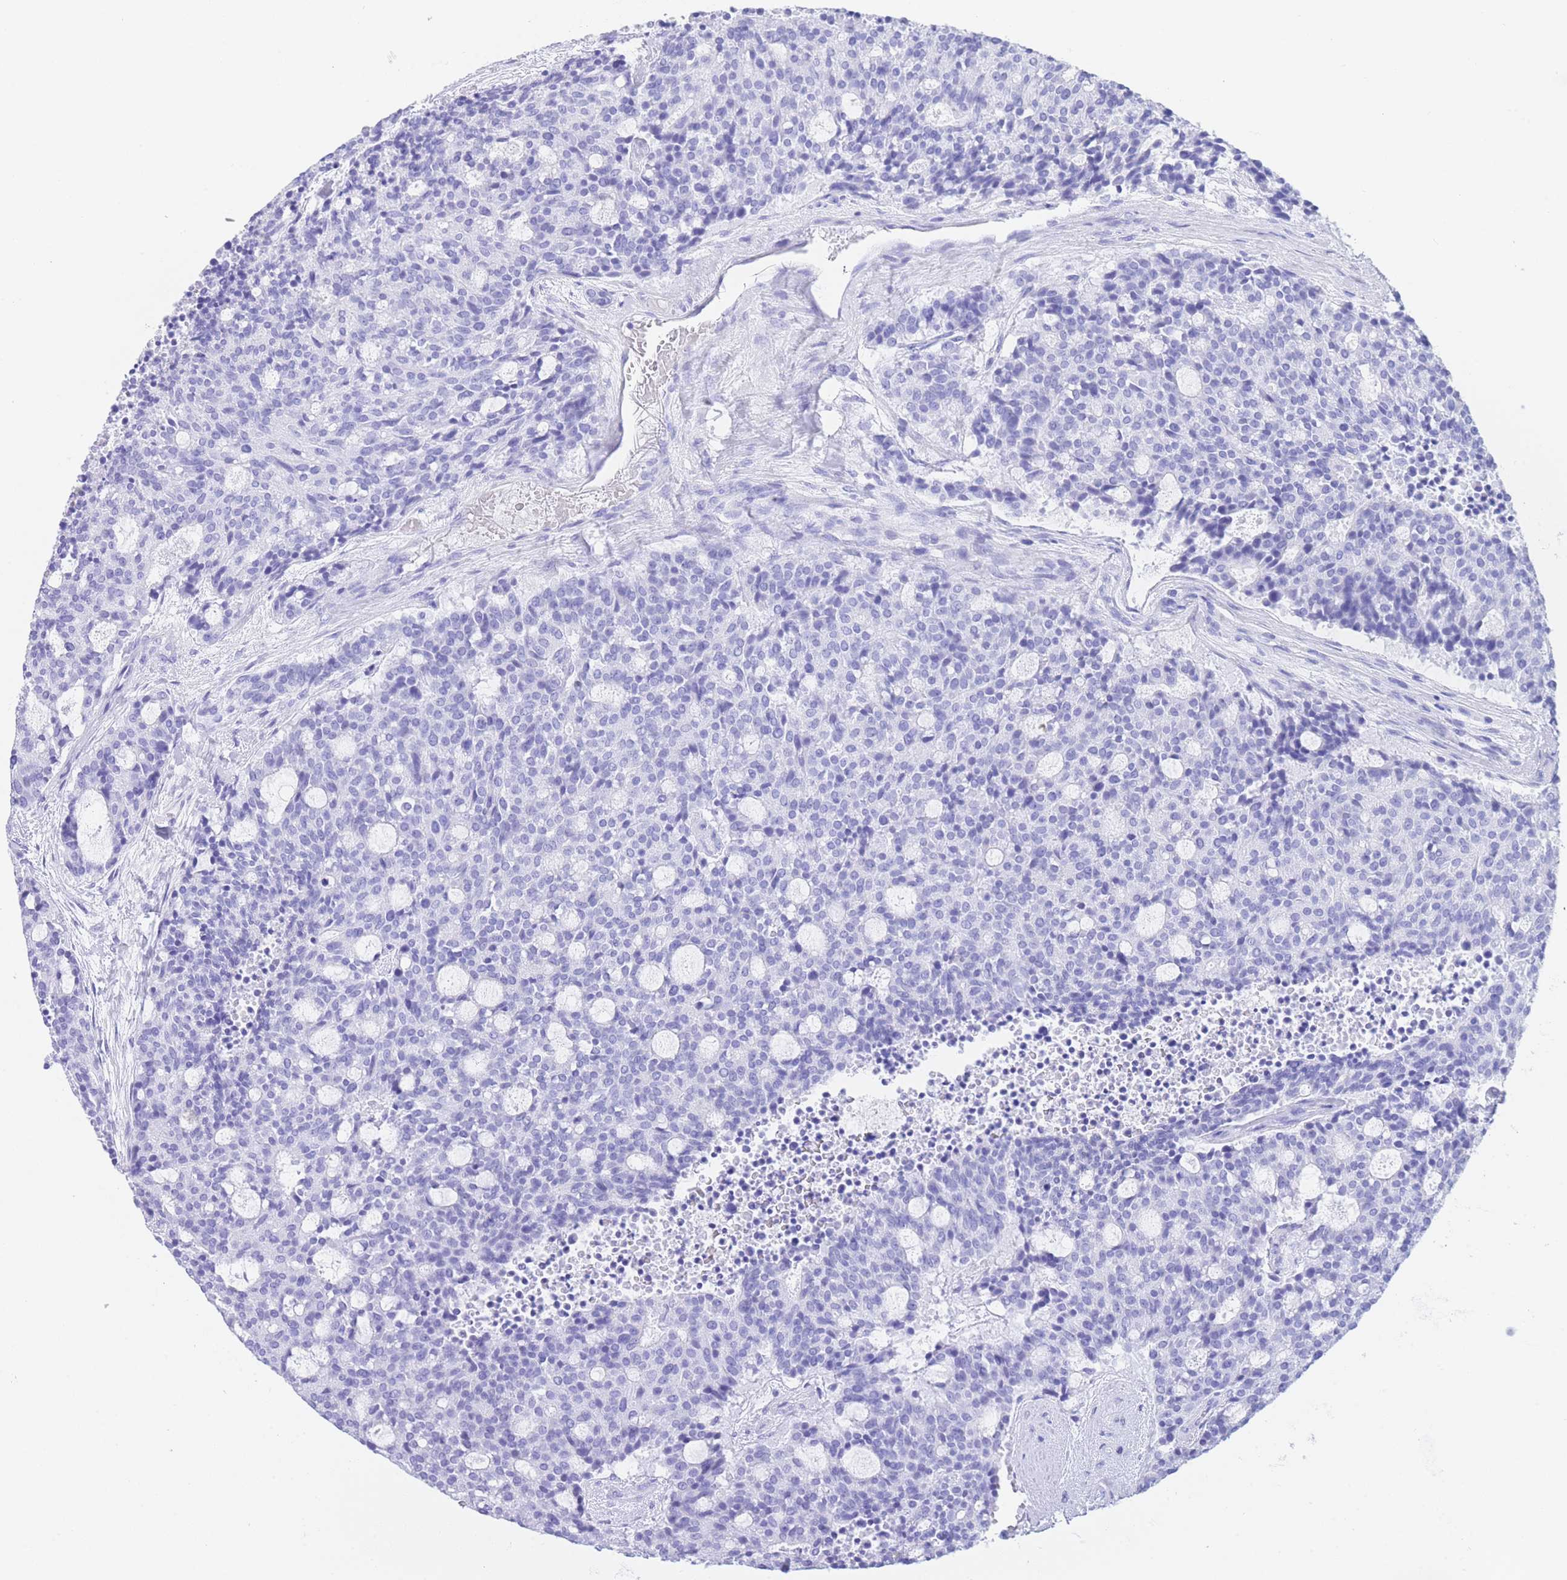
{"staining": {"intensity": "negative", "quantity": "none", "location": "none"}, "tissue": "carcinoid", "cell_type": "Tumor cells", "image_type": "cancer", "snomed": [{"axis": "morphology", "description": "Carcinoid, malignant, NOS"}, {"axis": "topography", "description": "Pancreas"}], "caption": "Human carcinoid (malignant) stained for a protein using immunohistochemistry displays no staining in tumor cells.", "gene": "SLCO1B3", "patient": {"sex": "female", "age": 54}}